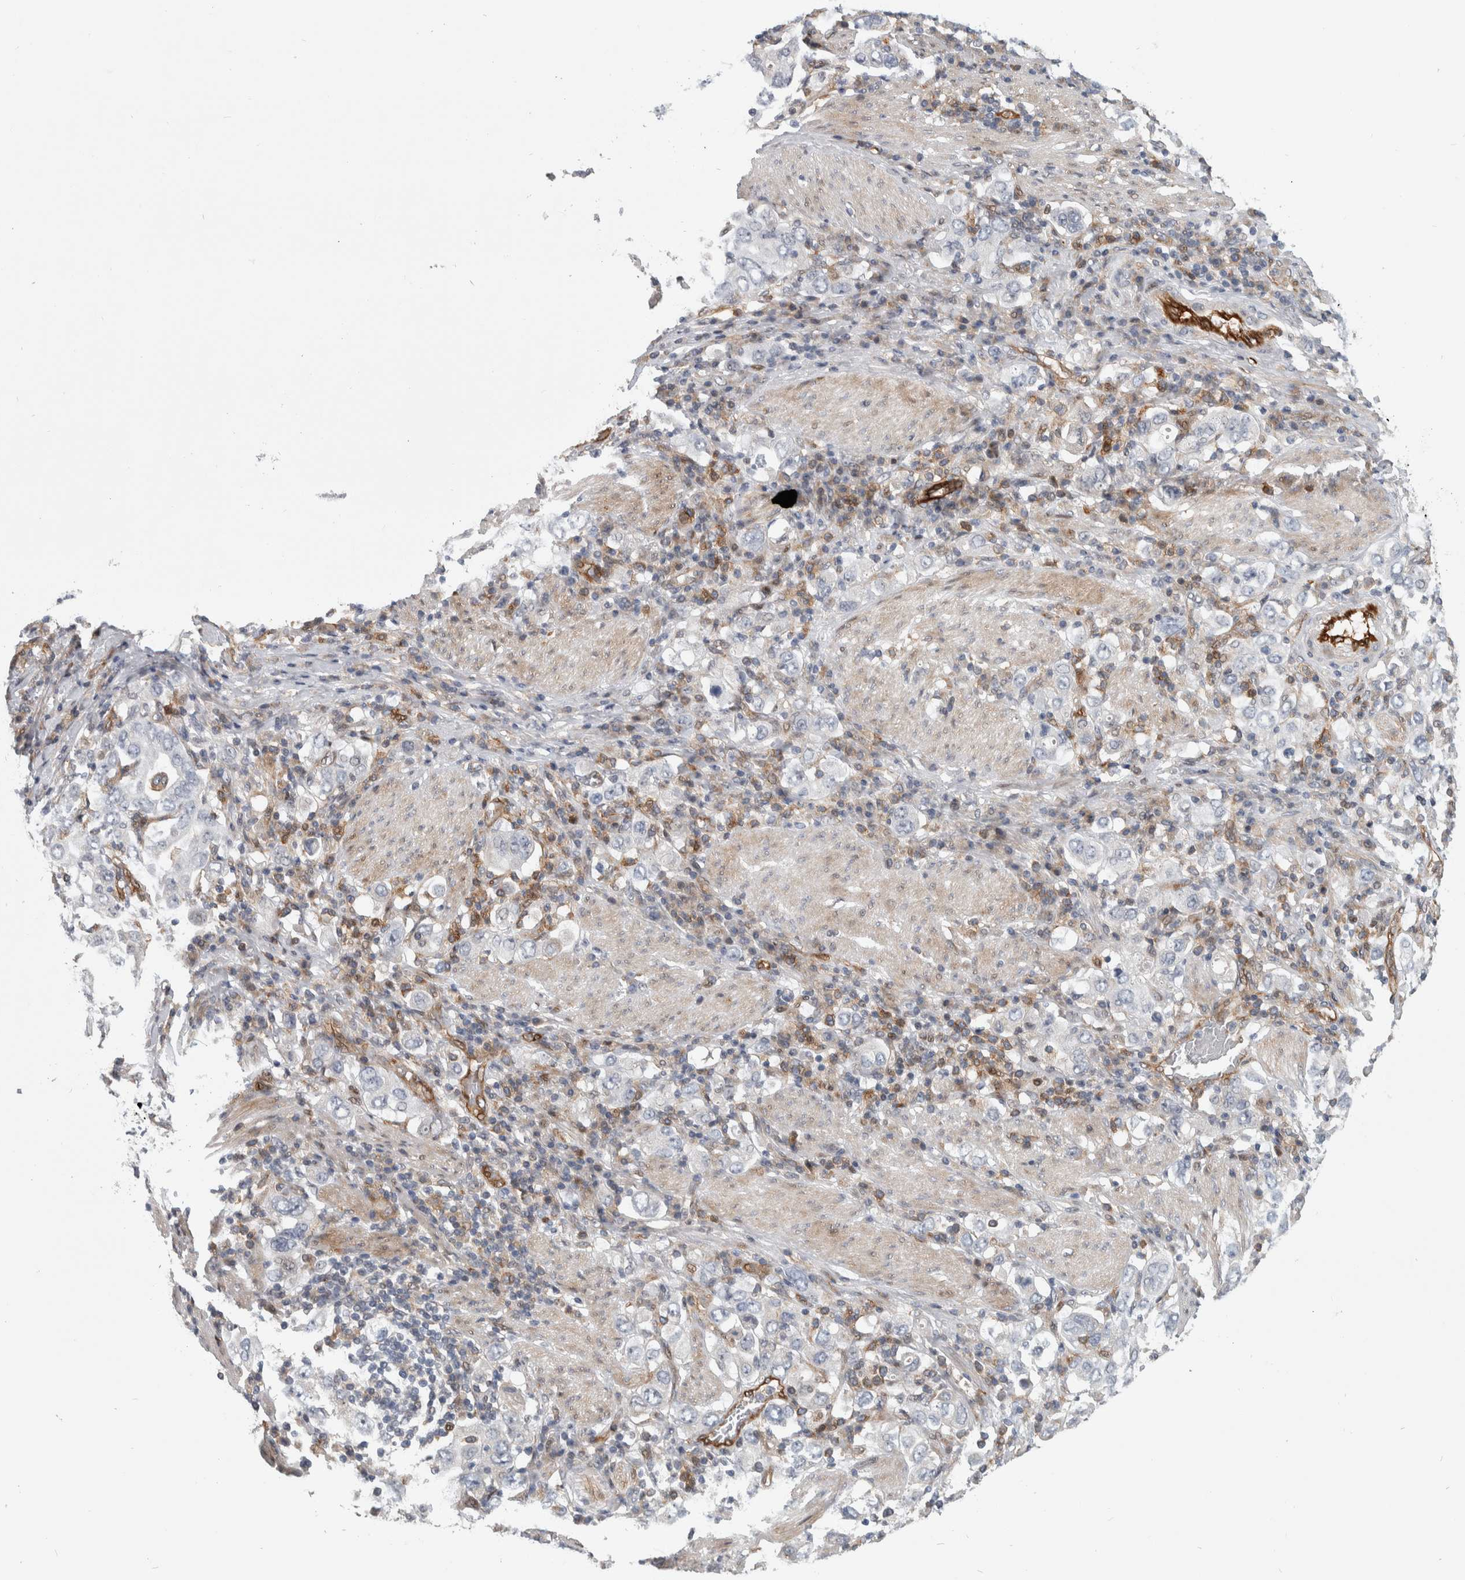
{"staining": {"intensity": "negative", "quantity": "none", "location": "none"}, "tissue": "stomach cancer", "cell_type": "Tumor cells", "image_type": "cancer", "snomed": [{"axis": "morphology", "description": "Adenocarcinoma, NOS"}, {"axis": "topography", "description": "Stomach, upper"}], "caption": "The histopathology image displays no staining of tumor cells in stomach adenocarcinoma. Nuclei are stained in blue.", "gene": "MSL1", "patient": {"sex": "male", "age": 62}}